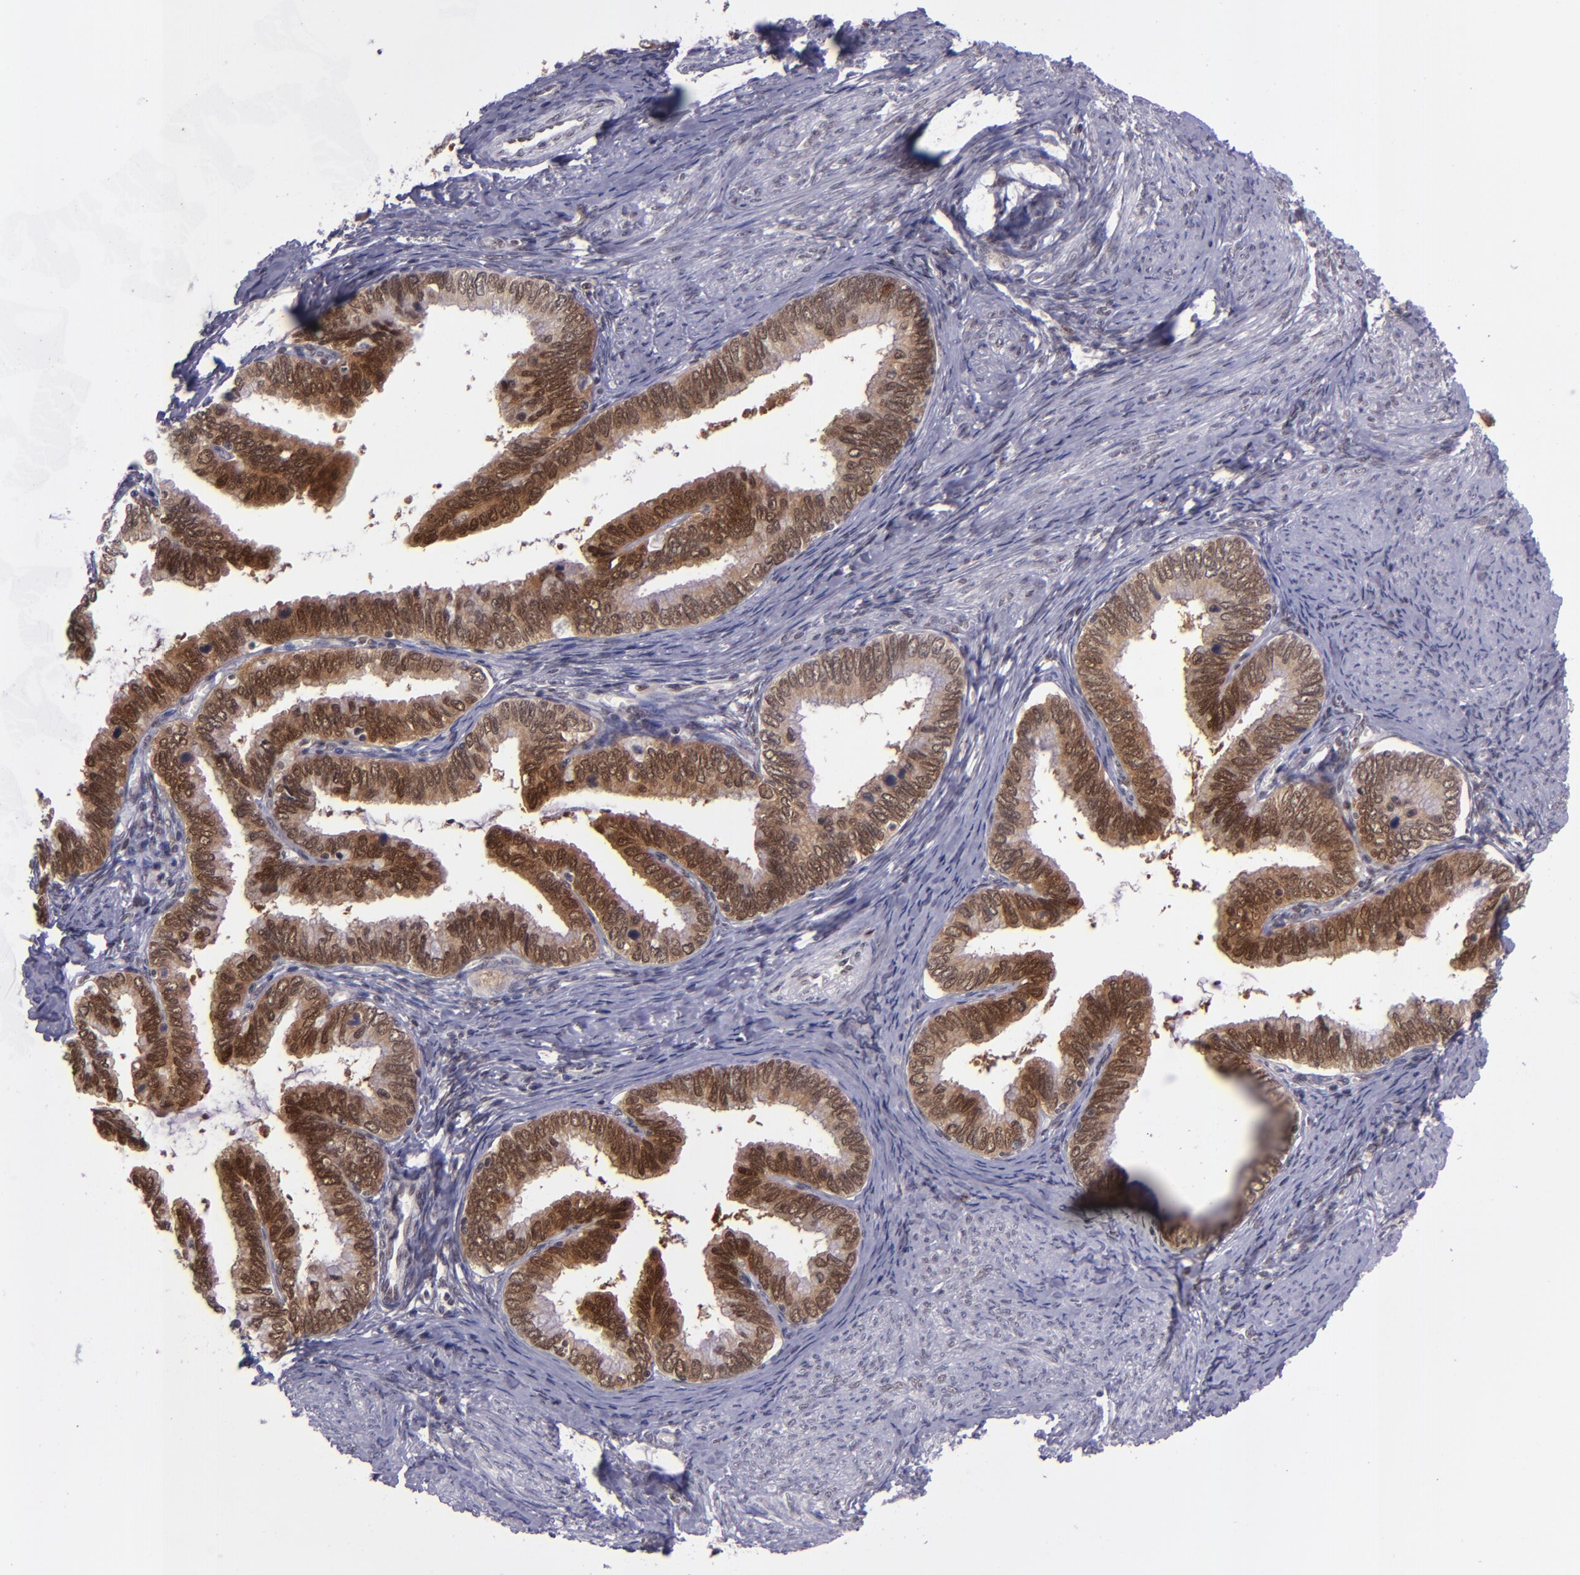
{"staining": {"intensity": "moderate", "quantity": ">75%", "location": "nuclear"}, "tissue": "cervical cancer", "cell_type": "Tumor cells", "image_type": "cancer", "snomed": [{"axis": "morphology", "description": "Adenocarcinoma, NOS"}, {"axis": "topography", "description": "Cervix"}], "caption": "Immunohistochemical staining of cervical adenocarcinoma shows medium levels of moderate nuclear expression in about >75% of tumor cells. The staining was performed using DAB, with brown indicating positive protein expression. Nuclei are stained blue with hematoxylin.", "gene": "BAG1", "patient": {"sex": "female", "age": 49}}